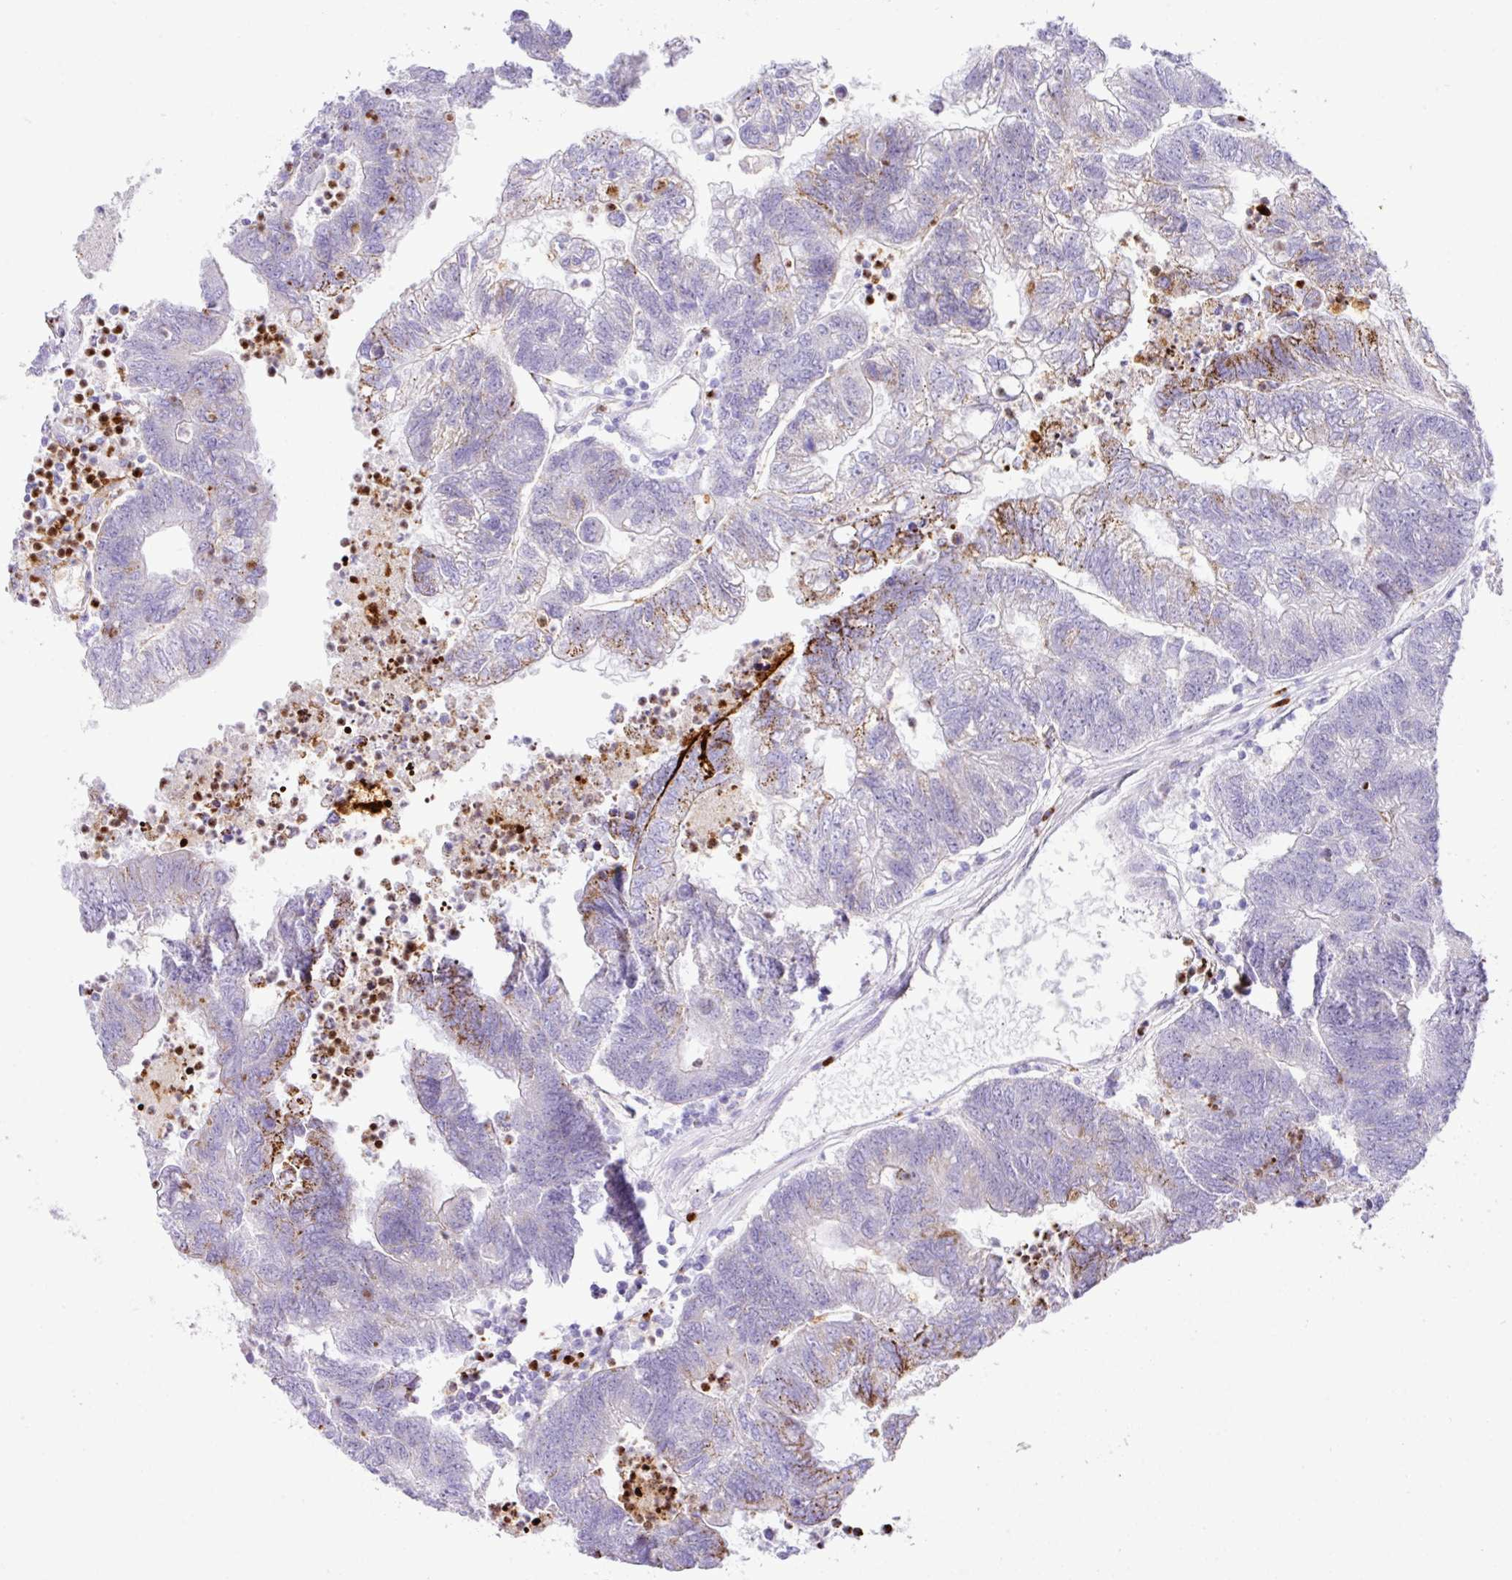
{"staining": {"intensity": "moderate", "quantity": "<25%", "location": "cytoplasmic/membranous"}, "tissue": "colorectal cancer", "cell_type": "Tumor cells", "image_type": "cancer", "snomed": [{"axis": "morphology", "description": "Adenocarcinoma, NOS"}, {"axis": "topography", "description": "Colon"}], "caption": "The image demonstrates a brown stain indicating the presence of a protein in the cytoplasmic/membranous of tumor cells in colorectal cancer.", "gene": "RCAN2", "patient": {"sex": "female", "age": 48}}